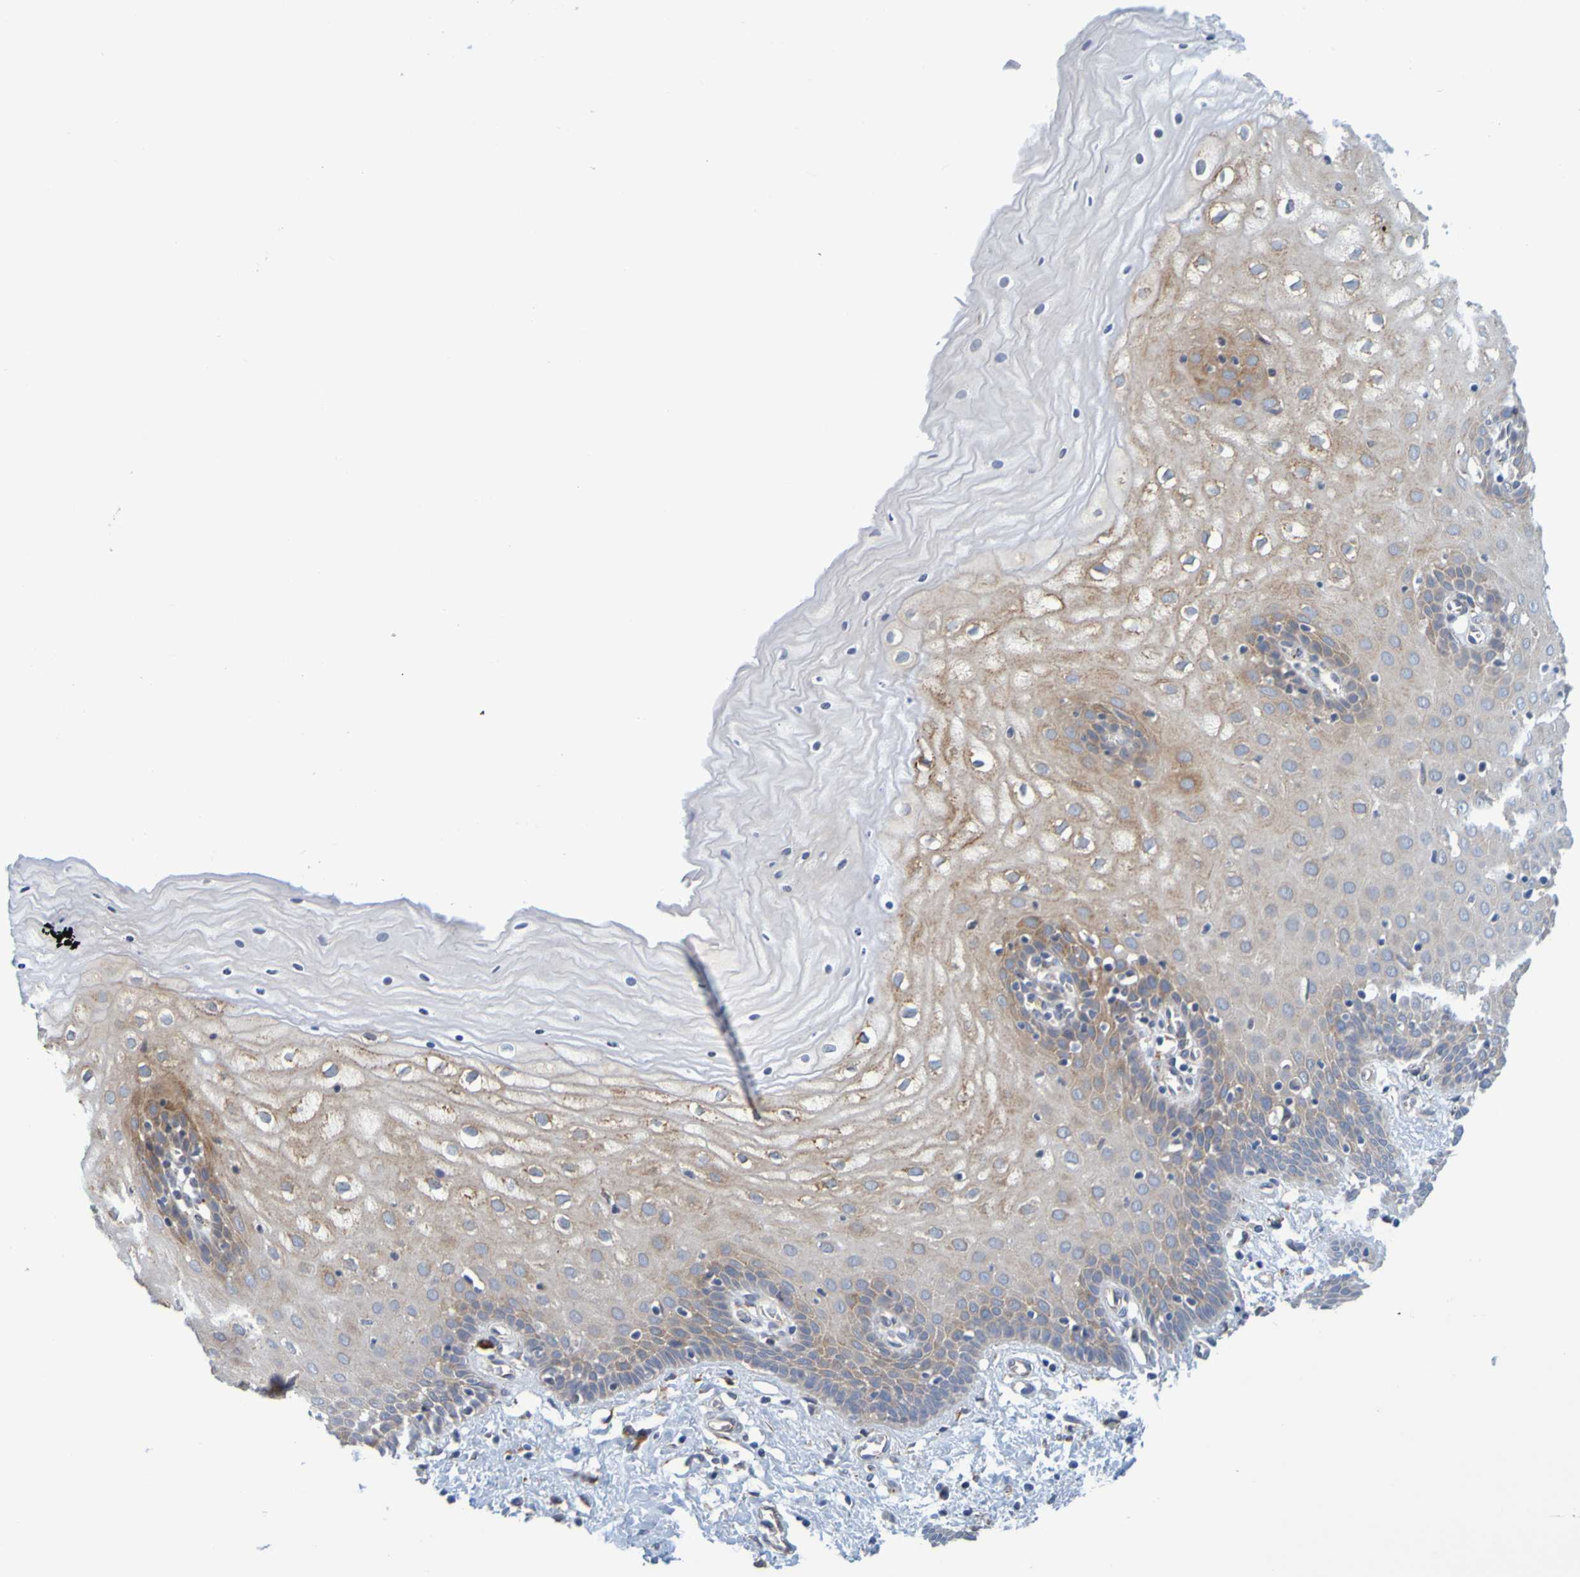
{"staining": {"intensity": "moderate", "quantity": ">75%", "location": "cytoplasmic/membranous"}, "tissue": "cervix", "cell_type": "Glandular cells", "image_type": "normal", "snomed": [{"axis": "morphology", "description": "Normal tissue, NOS"}, {"axis": "topography", "description": "Cervix"}], "caption": "The immunohistochemical stain labels moderate cytoplasmic/membranous positivity in glandular cells of benign cervix.", "gene": "SIL1", "patient": {"sex": "female", "age": 55}}